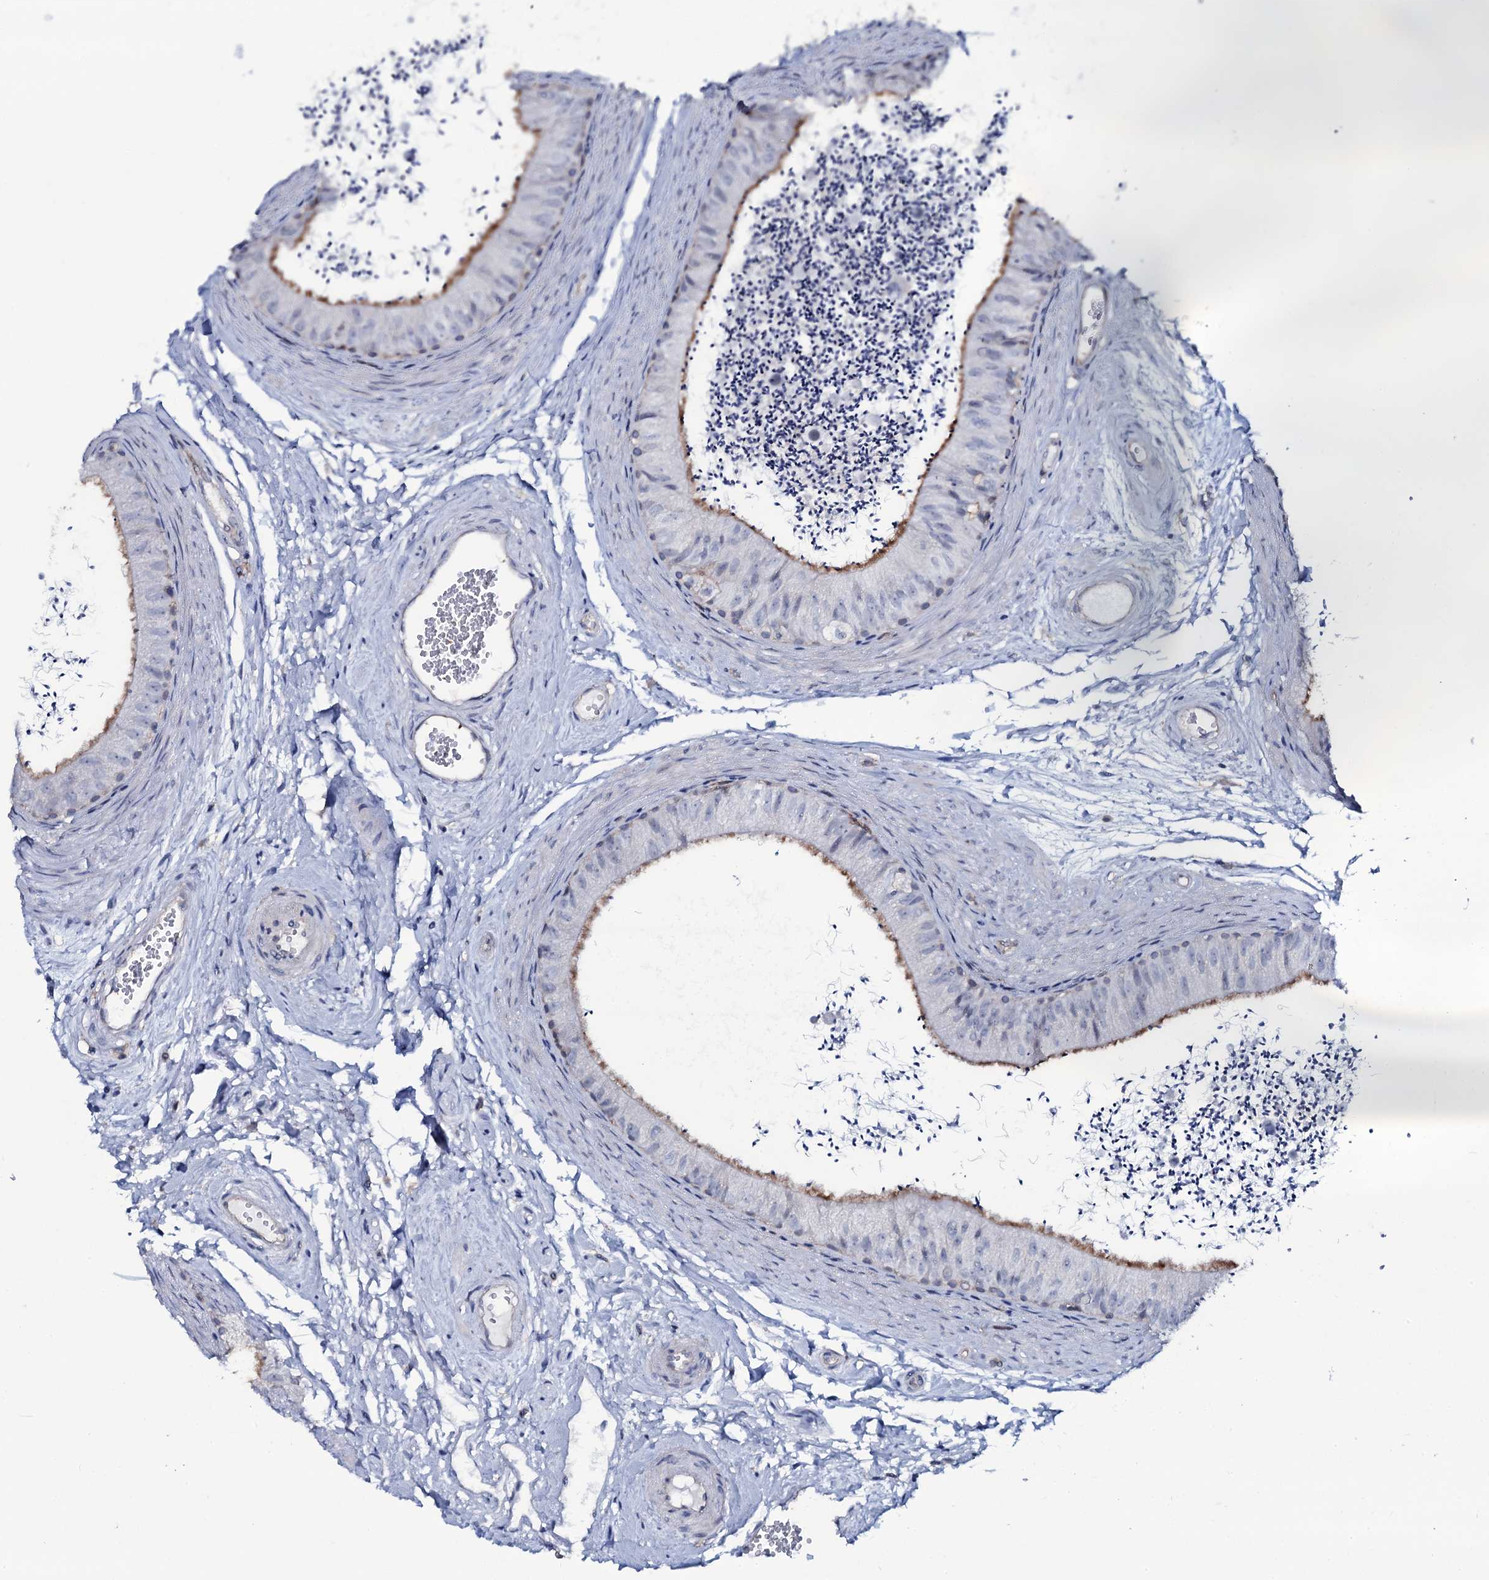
{"staining": {"intensity": "weak", "quantity": "25%-75%", "location": "cytoplasmic/membranous"}, "tissue": "epididymis", "cell_type": "Glandular cells", "image_type": "normal", "snomed": [{"axis": "morphology", "description": "Normal tissue, NOS"}, {"axis": "topography", "description": "Epididymis"}], "caption": "Immunohistochemistry (DAB) staining of normal human epididymis displays weak cytoplasmic/membranous protein positivity in about 25%-75% of glandular cells.", "gene": "SNAP23", "patient": {"sex": "male", "age": 56}}